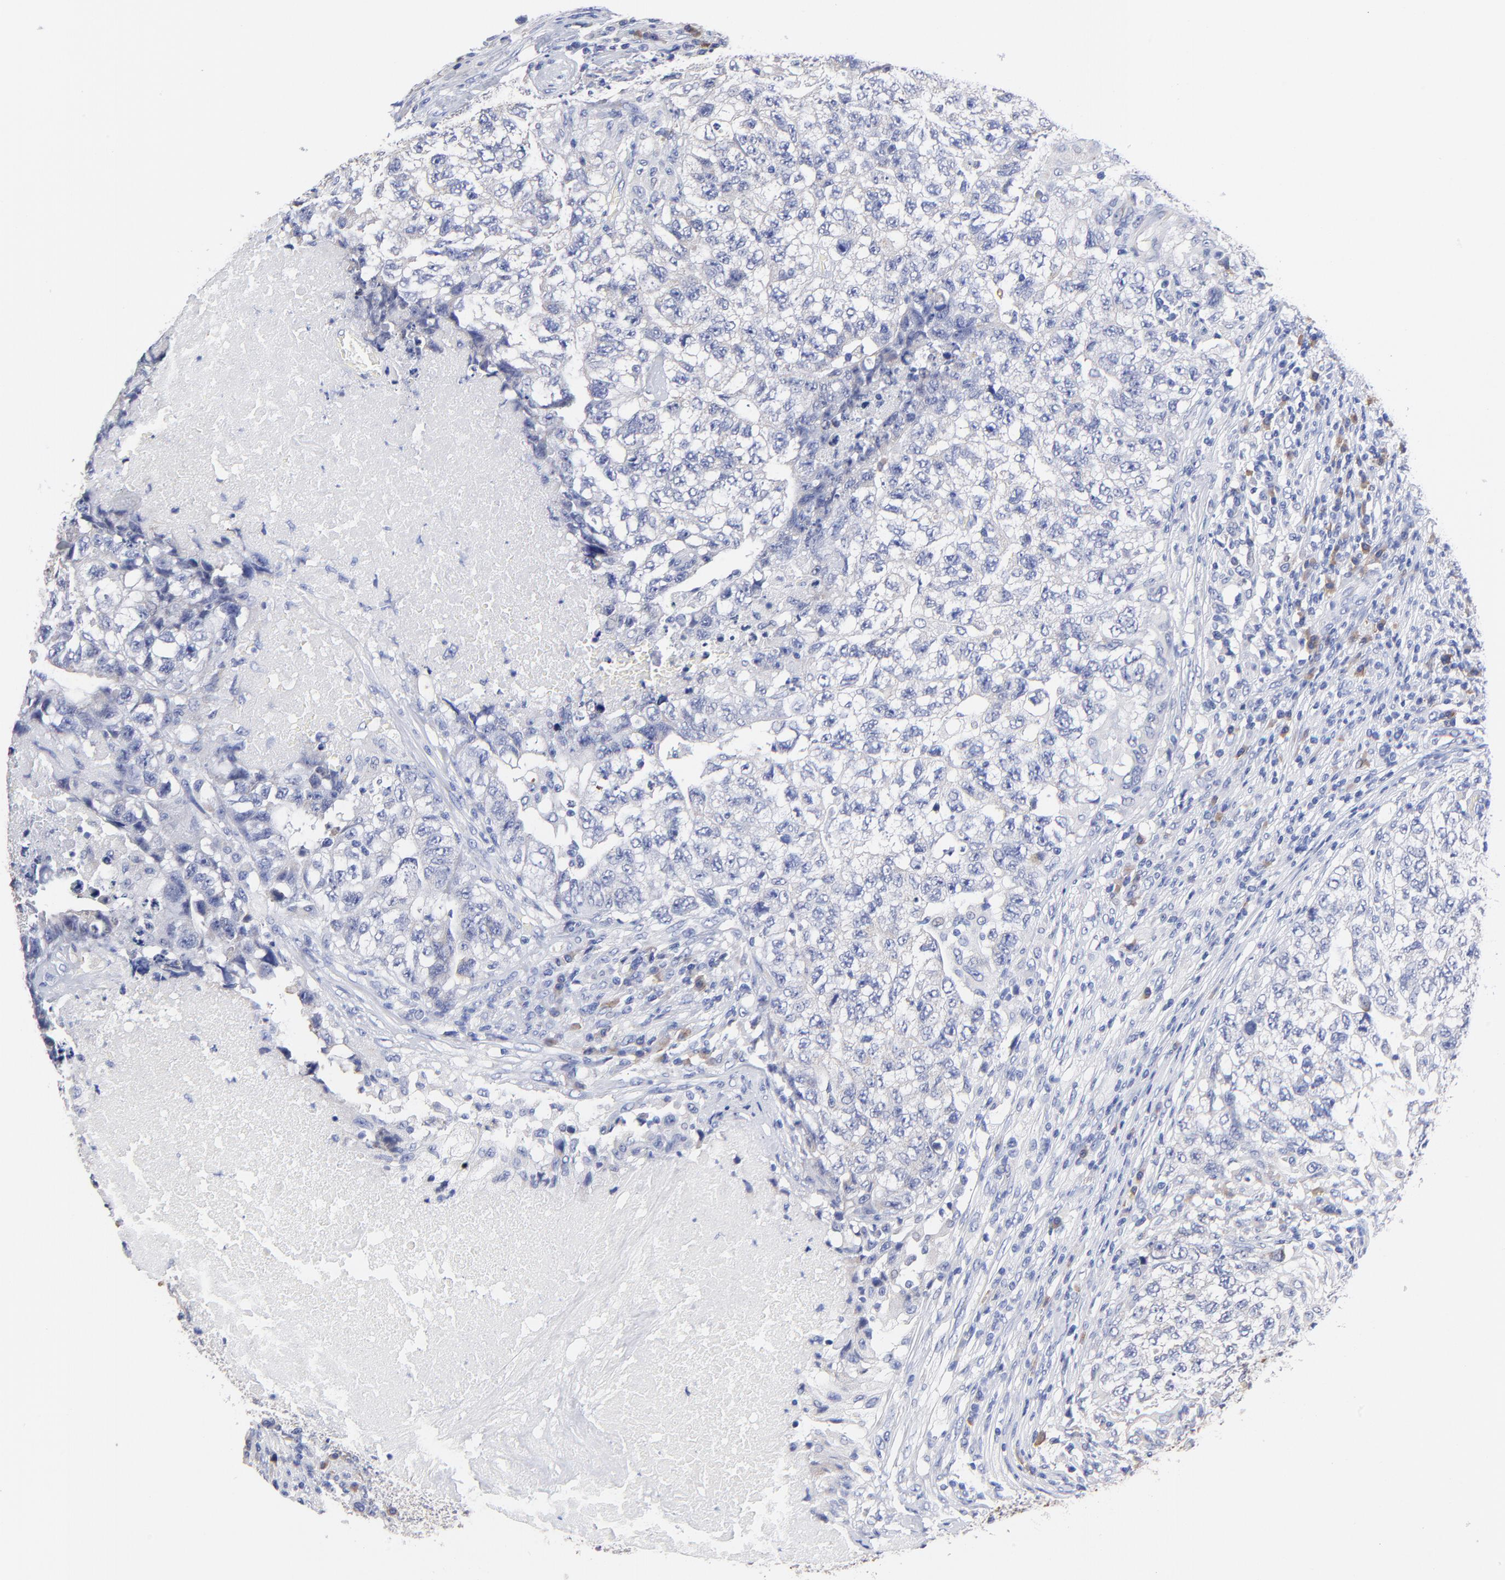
{"staining": {"intensity": "negative", "quantity": "none", "location": "none"}, "tissue": "testis cancer", "cell_type": "Tumor cells", "image_type": "cancer", "snomed": [{"axis": "morphology", "description": "Carcinoma, Embryonal, NOS"}, {"axis": "topography", "description": "Testis"}], "caption": "The image demonstrates no significant expression in tumor cells of testis cancer.", "gene": "LAX1", "patient": {"sex": "male", "age": 21}}